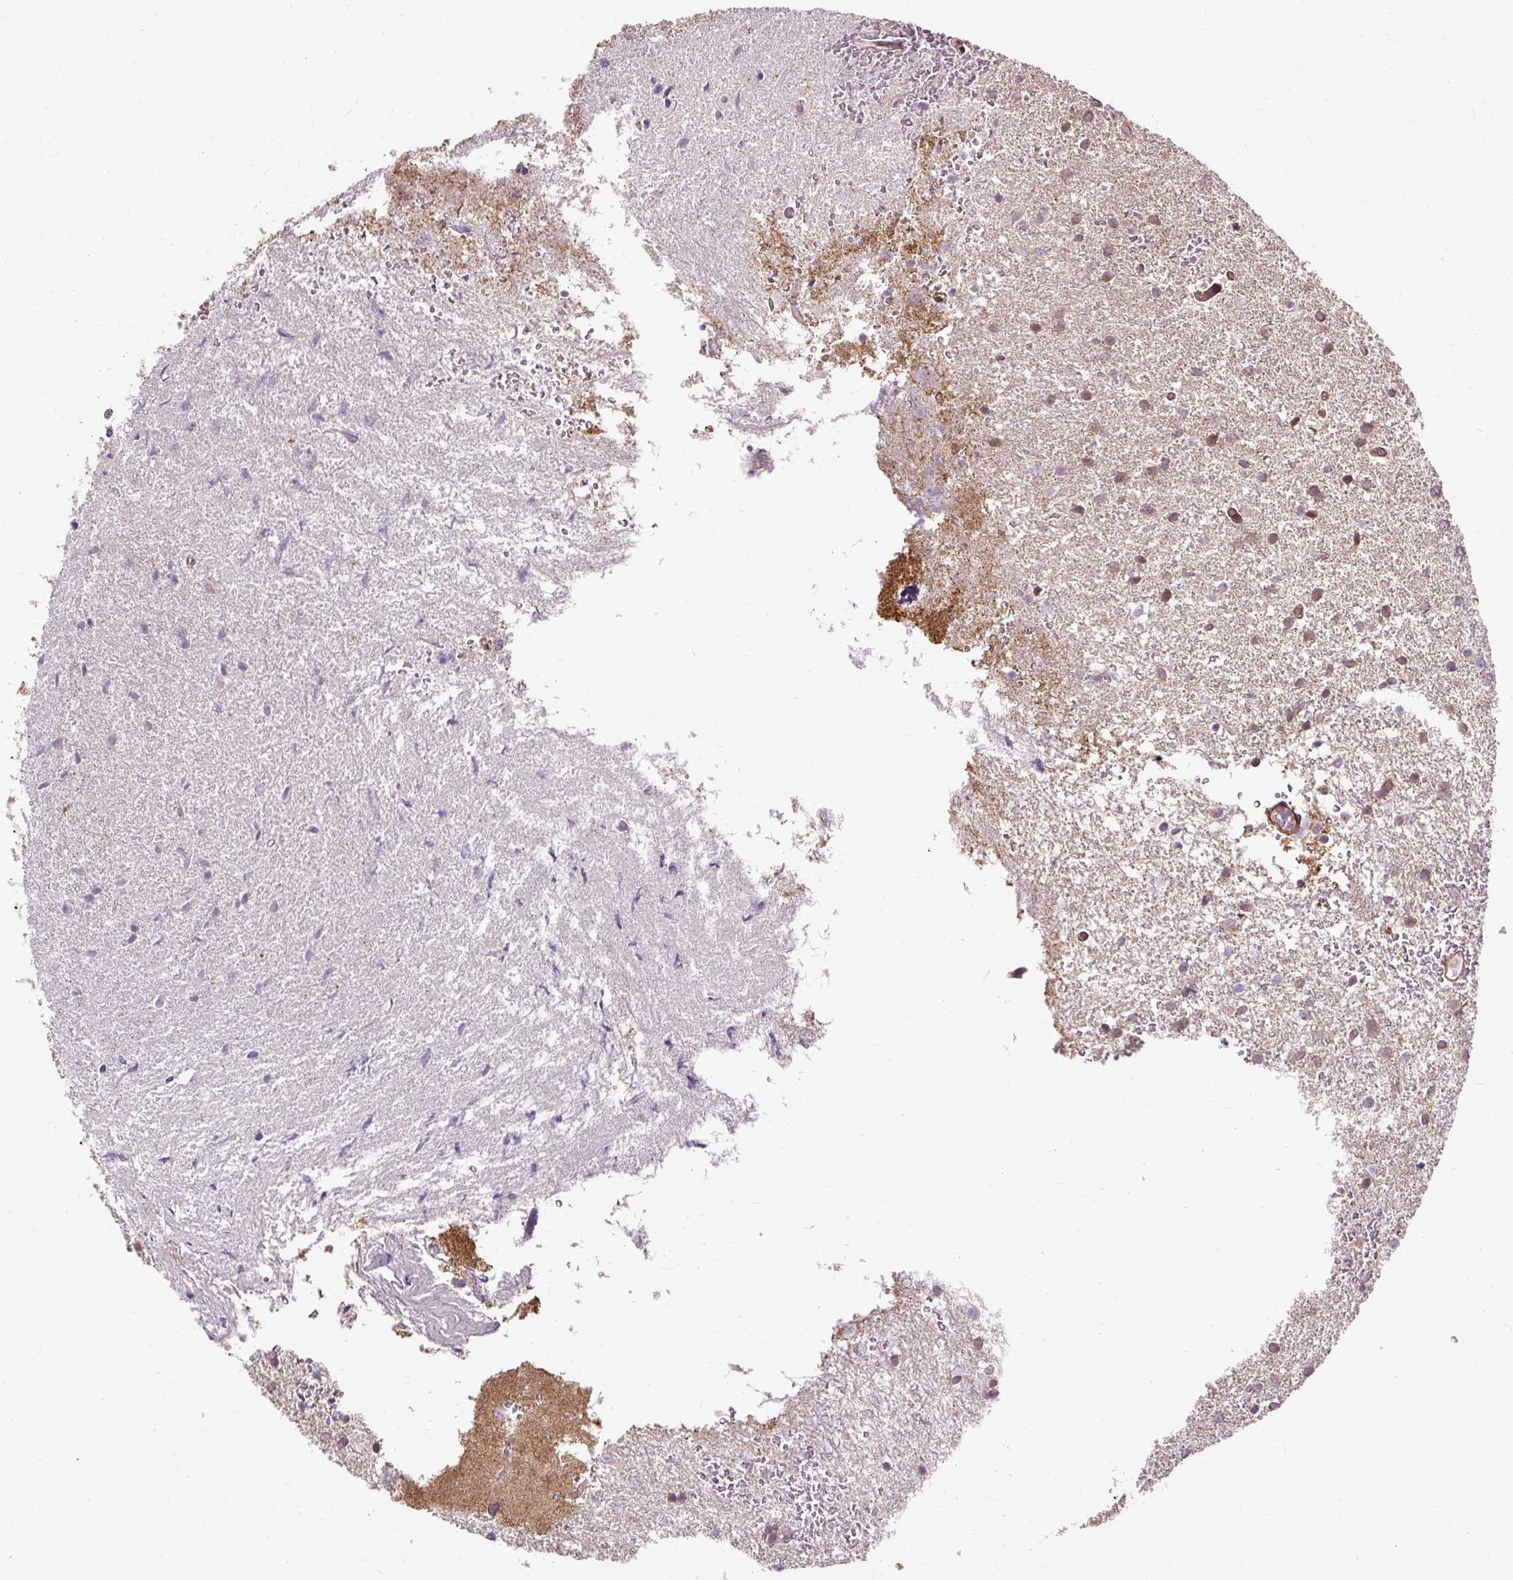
{"staining": {"intensity": "moderate", "quantity": "<25%", "location": "cytoplasmic/membranous"}, "tissue": "glioma", "cell_type": "Tumor cells", "image_type": "cancer", "snomed": [{"axis": "morphology", "description": "Glioma, malignant, High grade"}, {"axis": "topography", "description": "Brain"}], "caption": "About <25% of tumor cells in human high-grade glioma (malignant) display moderate cytoplasmic/membranous protein positivity as visualized by brown immunohistochemical staining.", "gene": "FLRT1", "patient": {"sex": "female", "age": 50}}